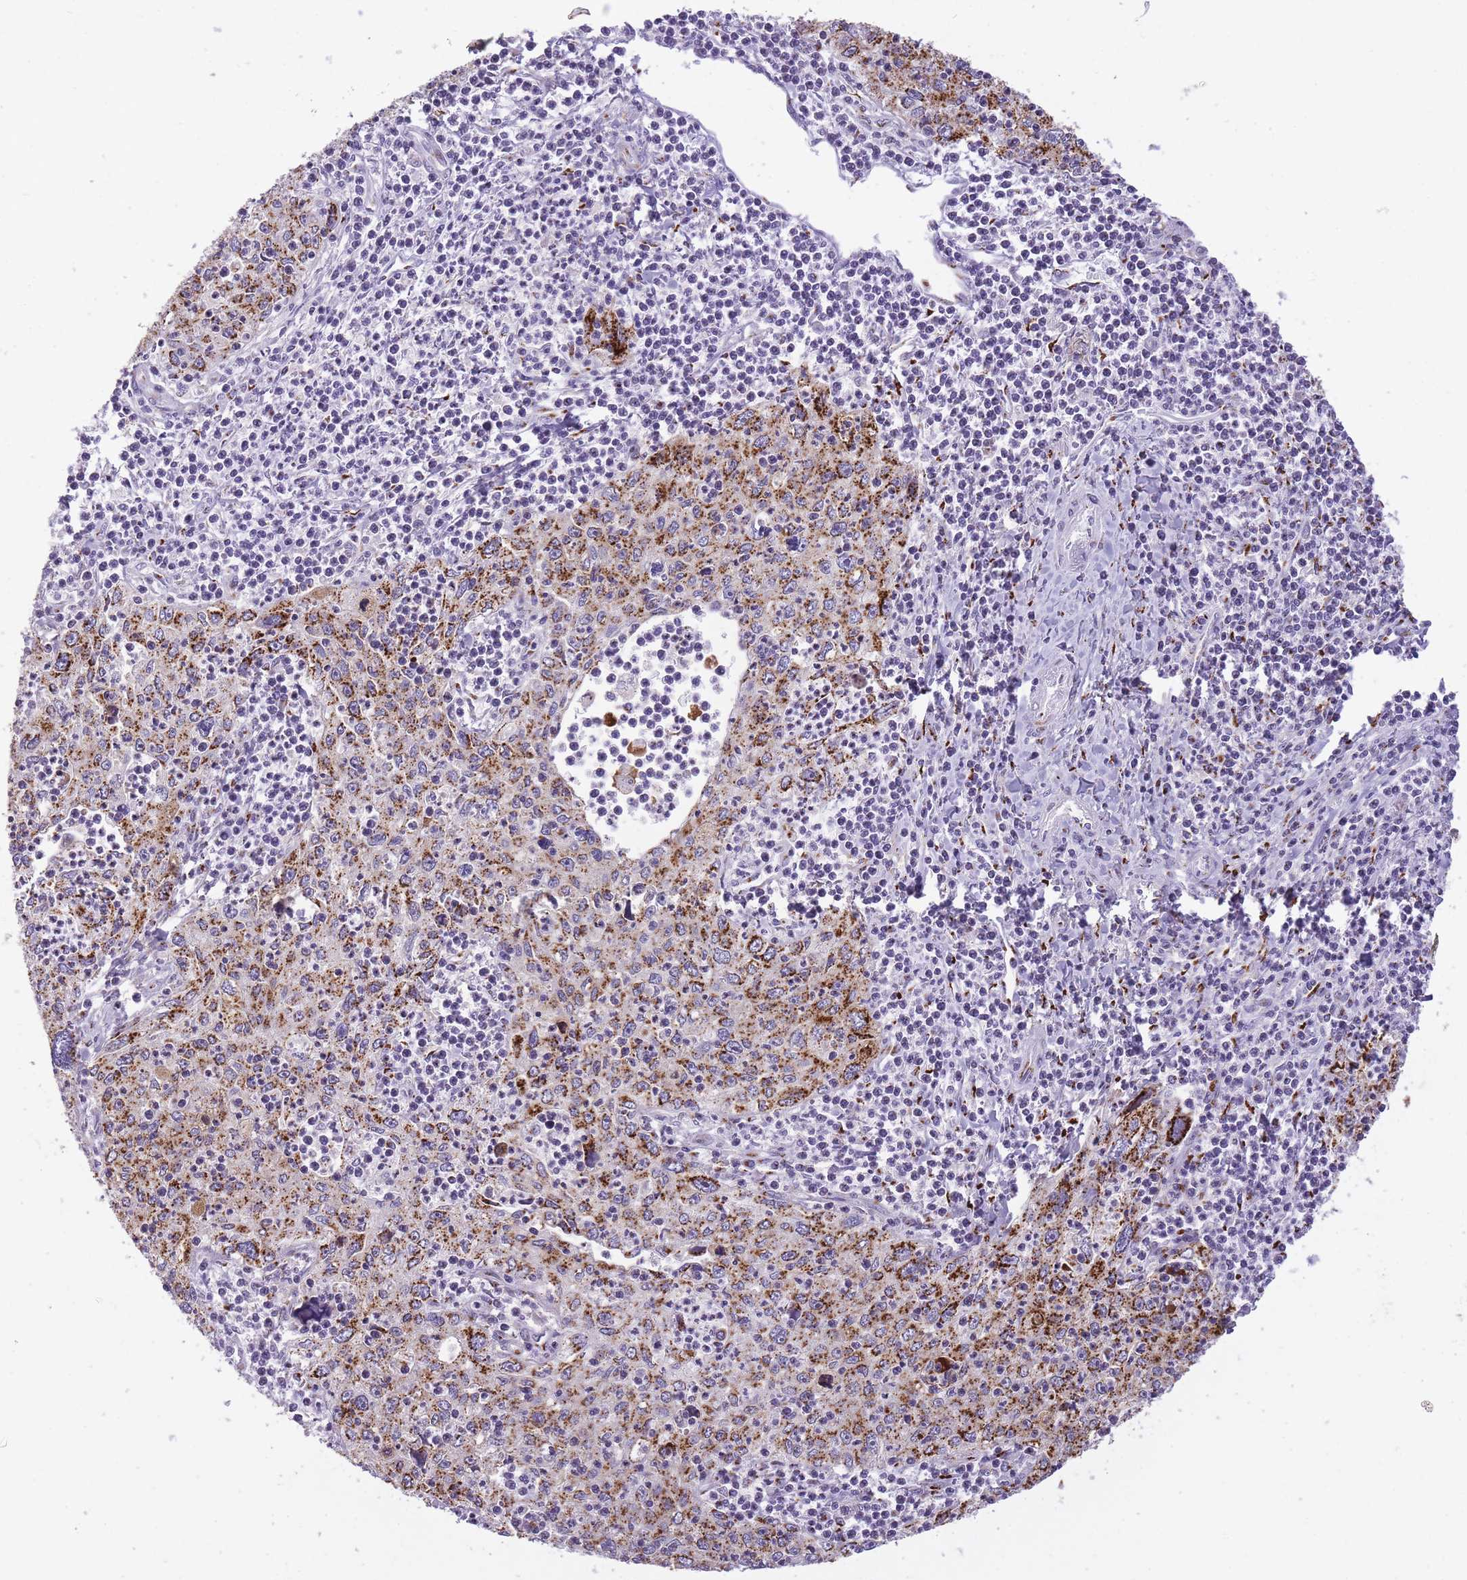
{"staining": {"intensity": "strong", "quantity": ">75%", "location": "cytoplasmic/membranous"}, "tissue": "cervical cancer", "cell_type": "Tumor cells", "image_type": "cancer", "snomed": [{"axis": "morphology", "description": "Squamous cell carcinoma, NOS"}, {"axis": "topography", "description": "Cervix"}], "caption": "Immunohistochemical staining of cervical squamous cell carcinoma demonstrates high levels of strong cytoplasmic/membranous protein positivity in about >75% of tumor cells.", "gene": "B4GALT2", "patient": {"sex": "female", "age": 30}}